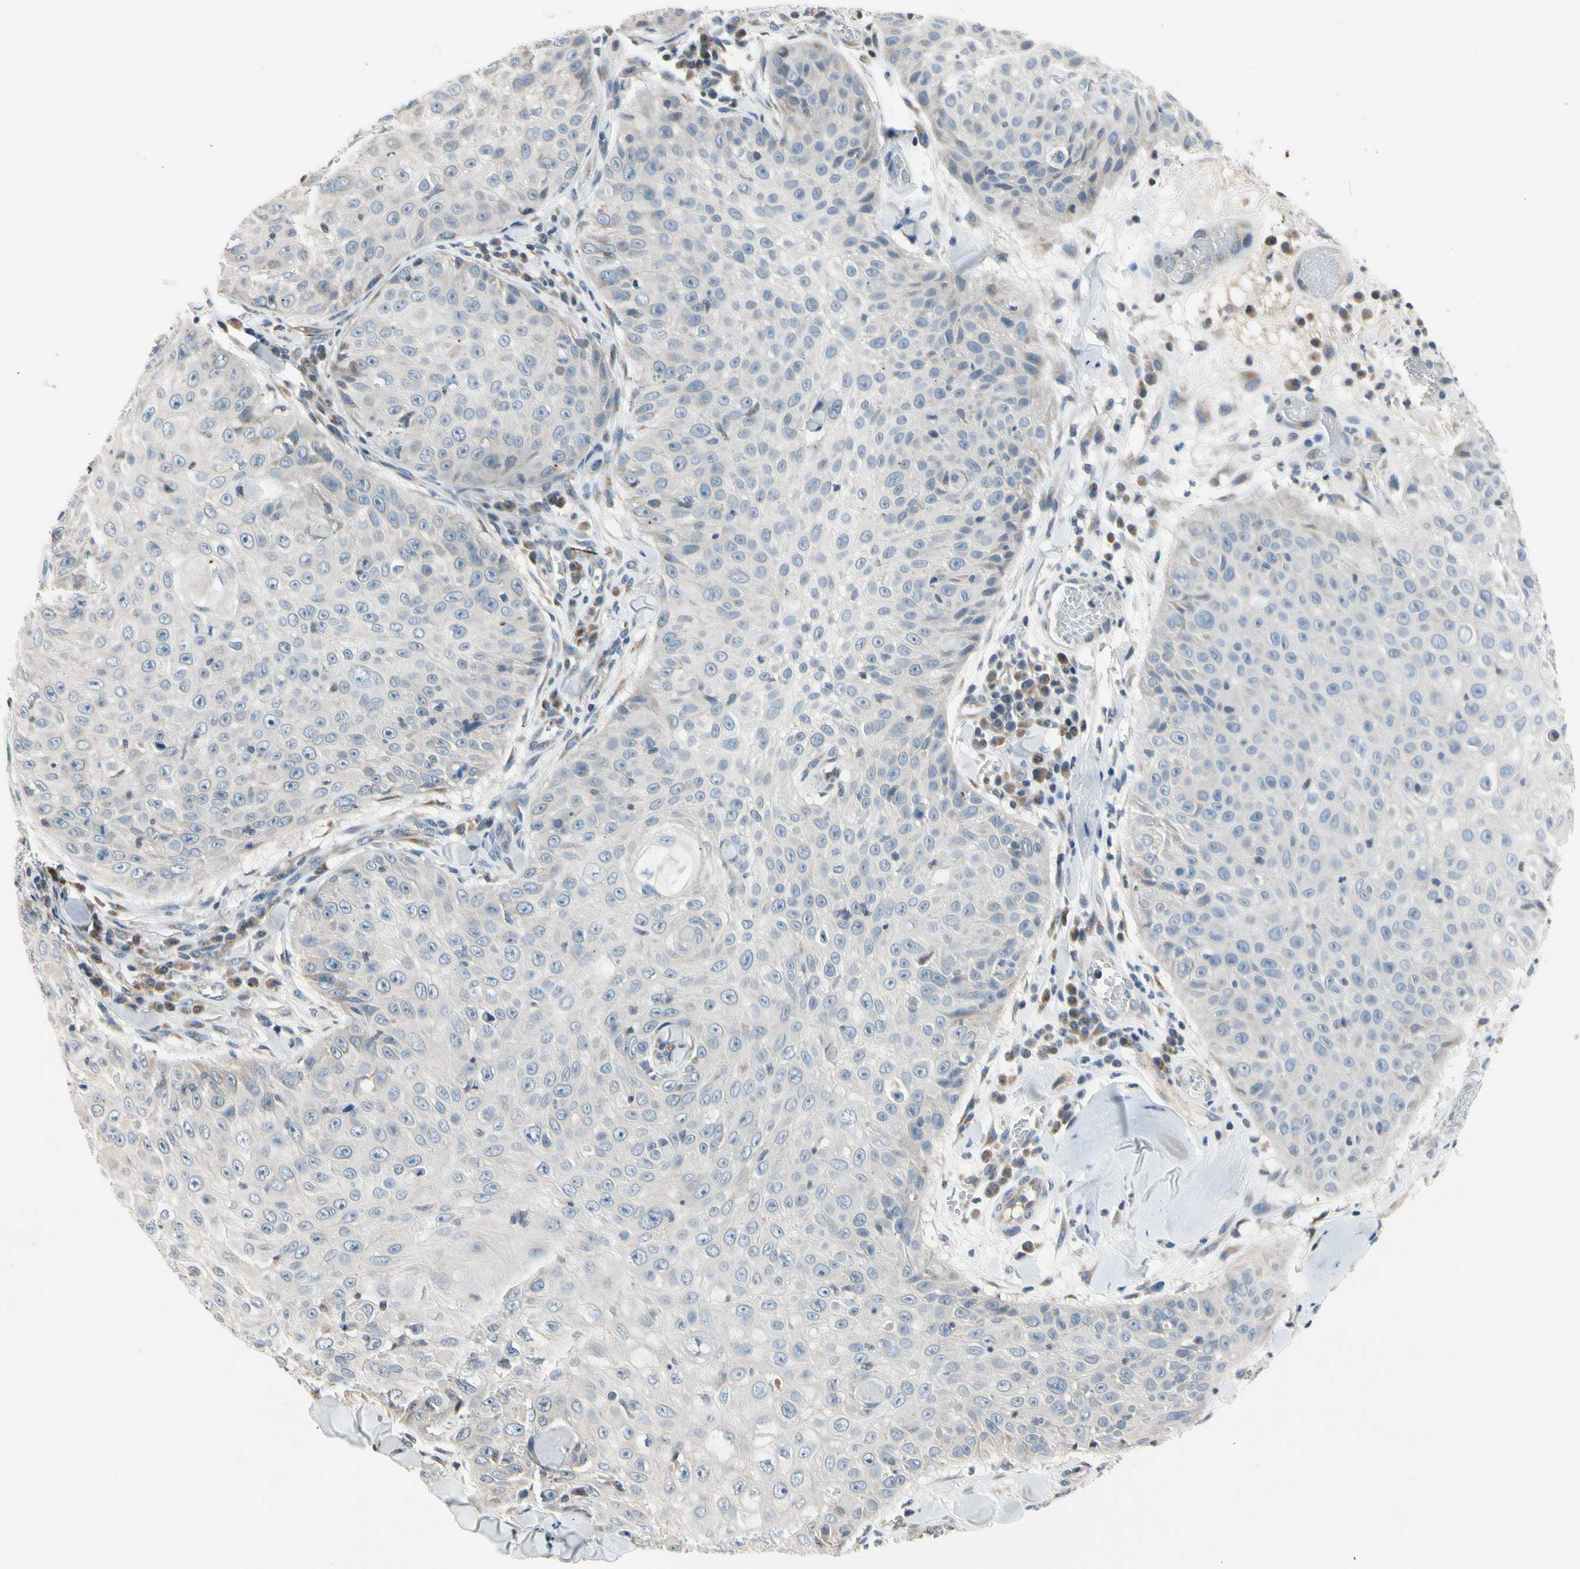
{"staining": {"intensity": "negative", "quantity": "none", "location": "none"}, "tissue": "skin cancer", "cell_type": "Tumor cells", "image_type": "cancer", "snomed": [{"axis": "morphology", "description": "Squamous cell carcinoma, NOS"}, {"axis": "topography", "description": "Skin"}], "caption": "Tumor cells show no significant expression in skin cancer (squamous cell carcinoma).", "gene": "SOX30", "patient": {"sex": "male", "age": 86}}